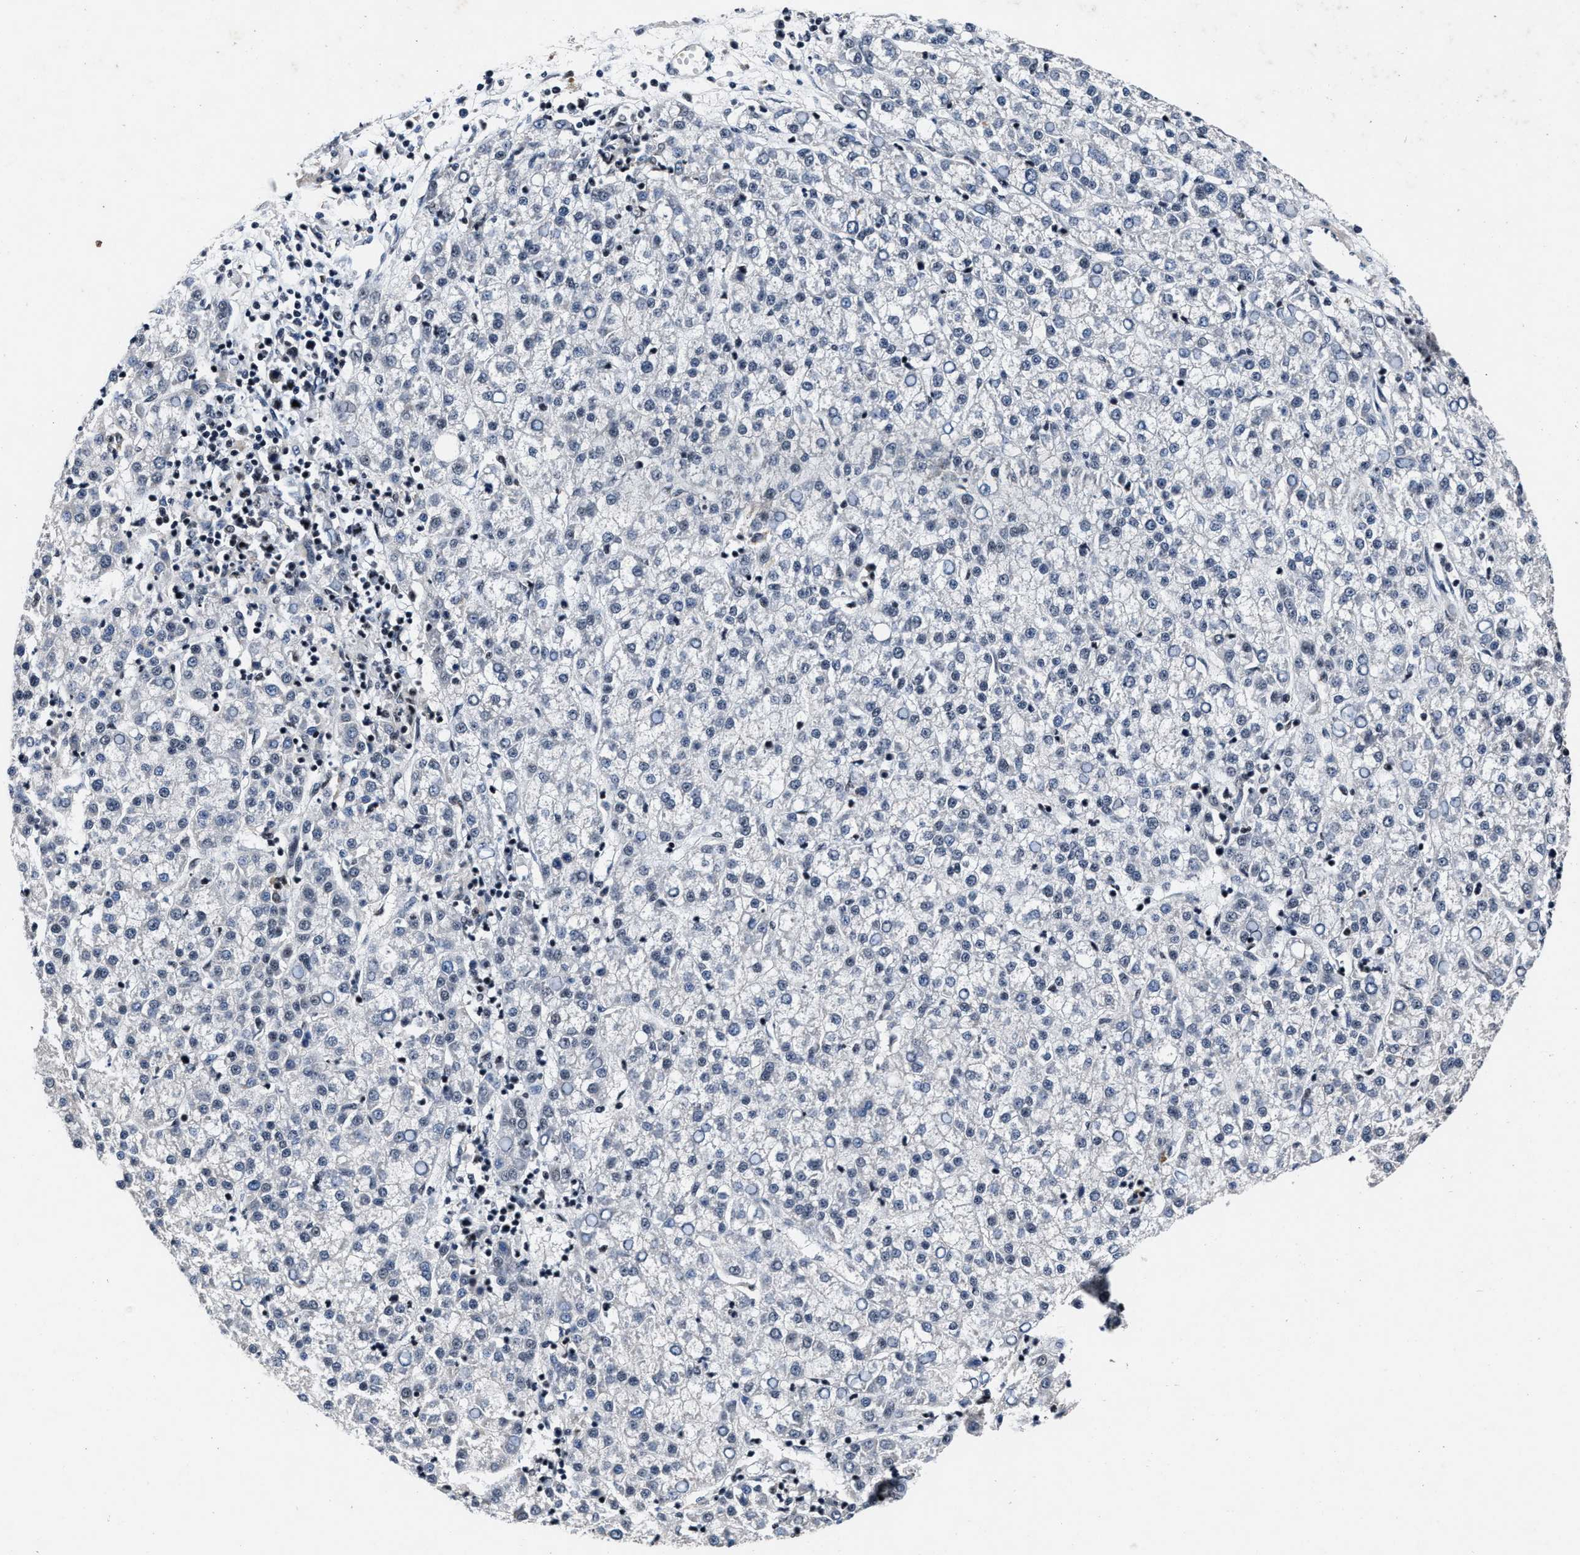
{"staining": {"intensity": "negative", "quantity": "none", "location": "none"}, "tissue": "liver cancer", "cell_type": "Tumor cells", "image_type": "cancer", "snomed": [{"axis": "morphology", "description": "Carcinoma, Hepatocellular, NOS"}, {"axis": "topography", "description": "Liver"}], "caption": "An immunohistochemistry (IHC) image of hepatocellular carcinoma (liver) is shown. There is no staining in tumor cells of hepatocellular carcinoma (liver). (DAB (3,3'-diaminobenzidine) immunohistochemistry visualized using brightfield microscopy, high magnification).", "gene": "ZNF233", "patient": {"sex": "female", "age": 58}}